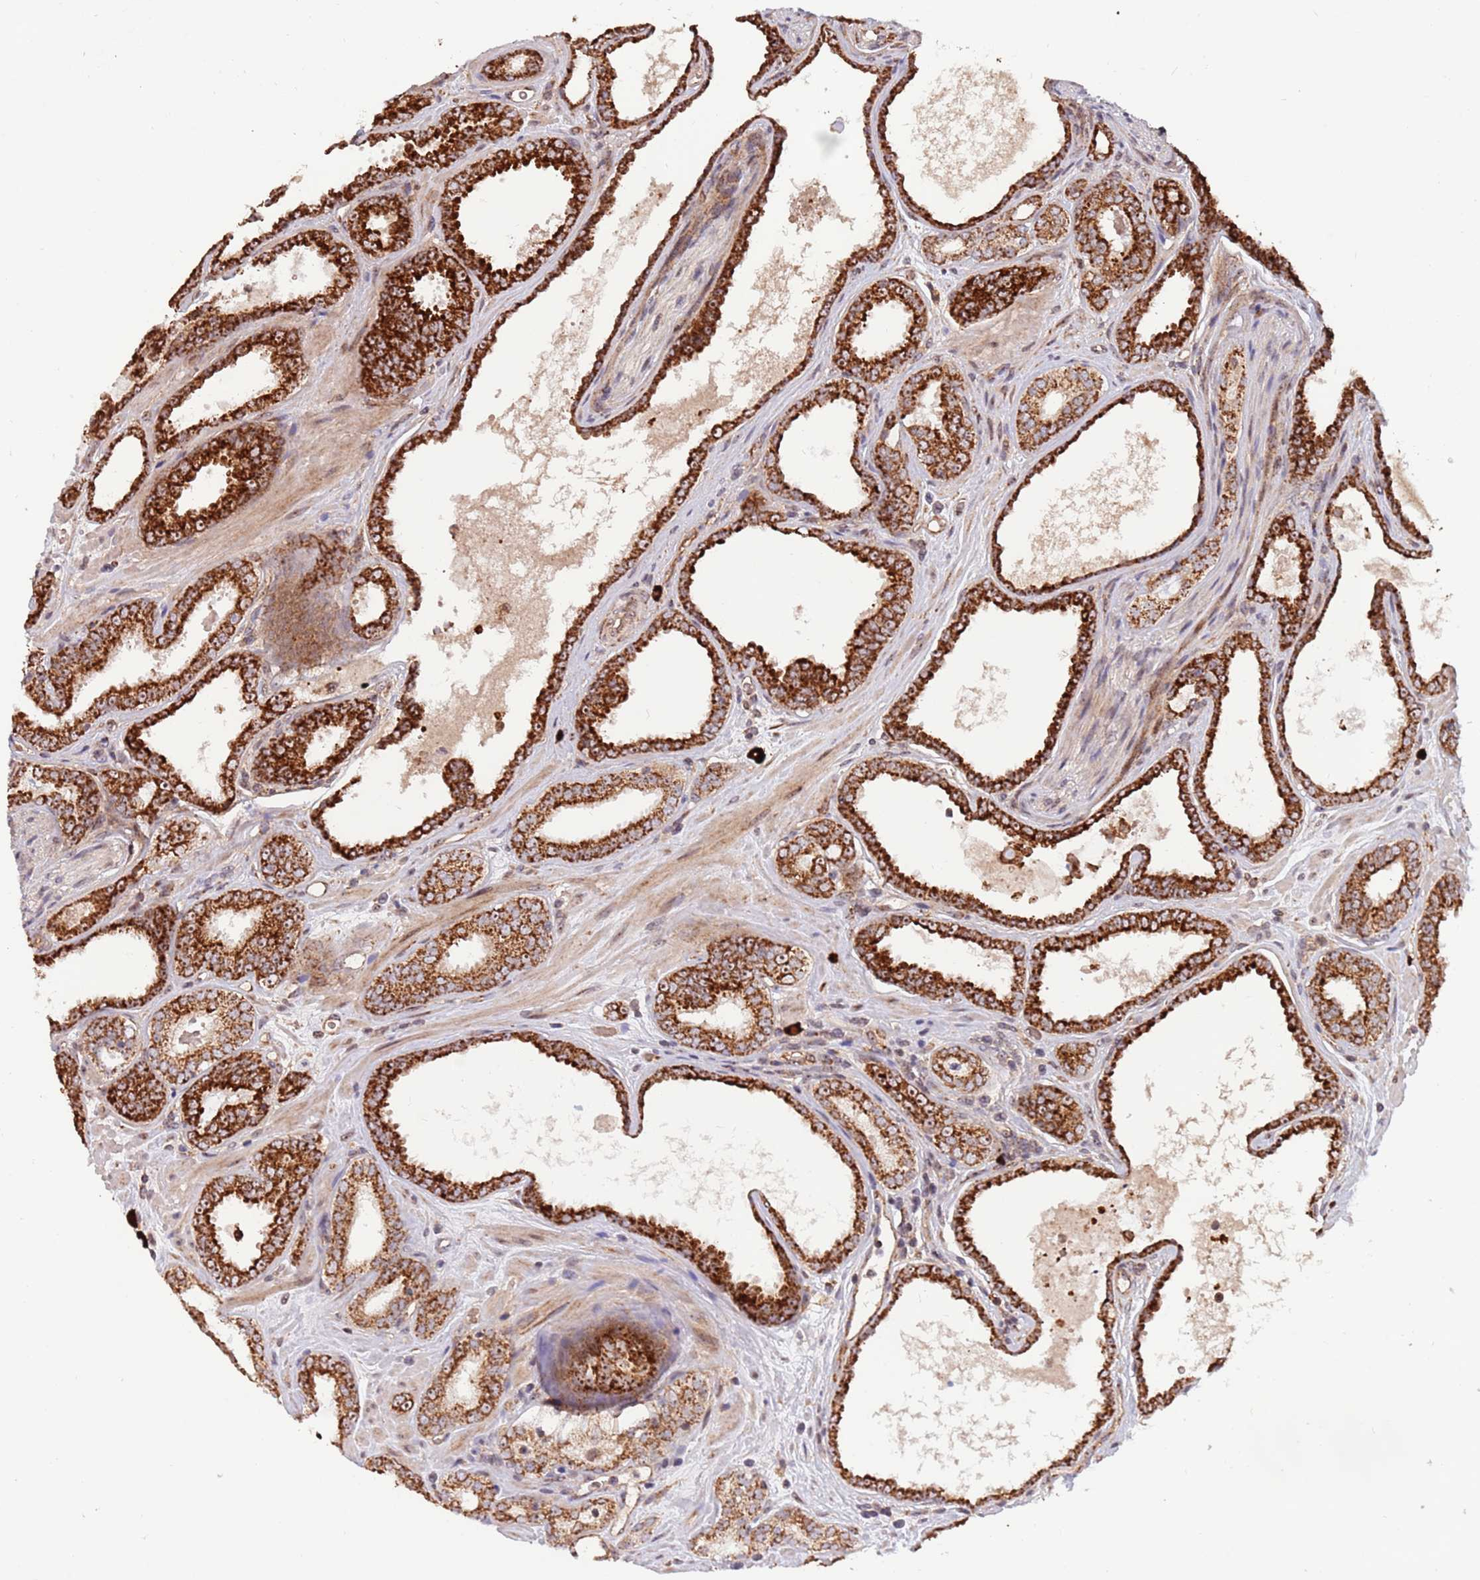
{"staining": {"intensity": "strong", "quantity": ">75%", "location": "cytoplasmic/membranous"}, "tissue": "prostate cancer", "cell_type": "Tumor cells", "image_type": "cancer", "snomed": [{"axis": "morphology", "description": "Adenocarcinoma, High grade"}, {"axis": "topography", "description": "Prostate"}], "caption": "Adenocarcinoma (high-grade) (prostate) stained with a protein marker demonstrates strong staining in tumor cells.", "gene": "DCHS1", "patient": {"sex": "male", "age": 72}}